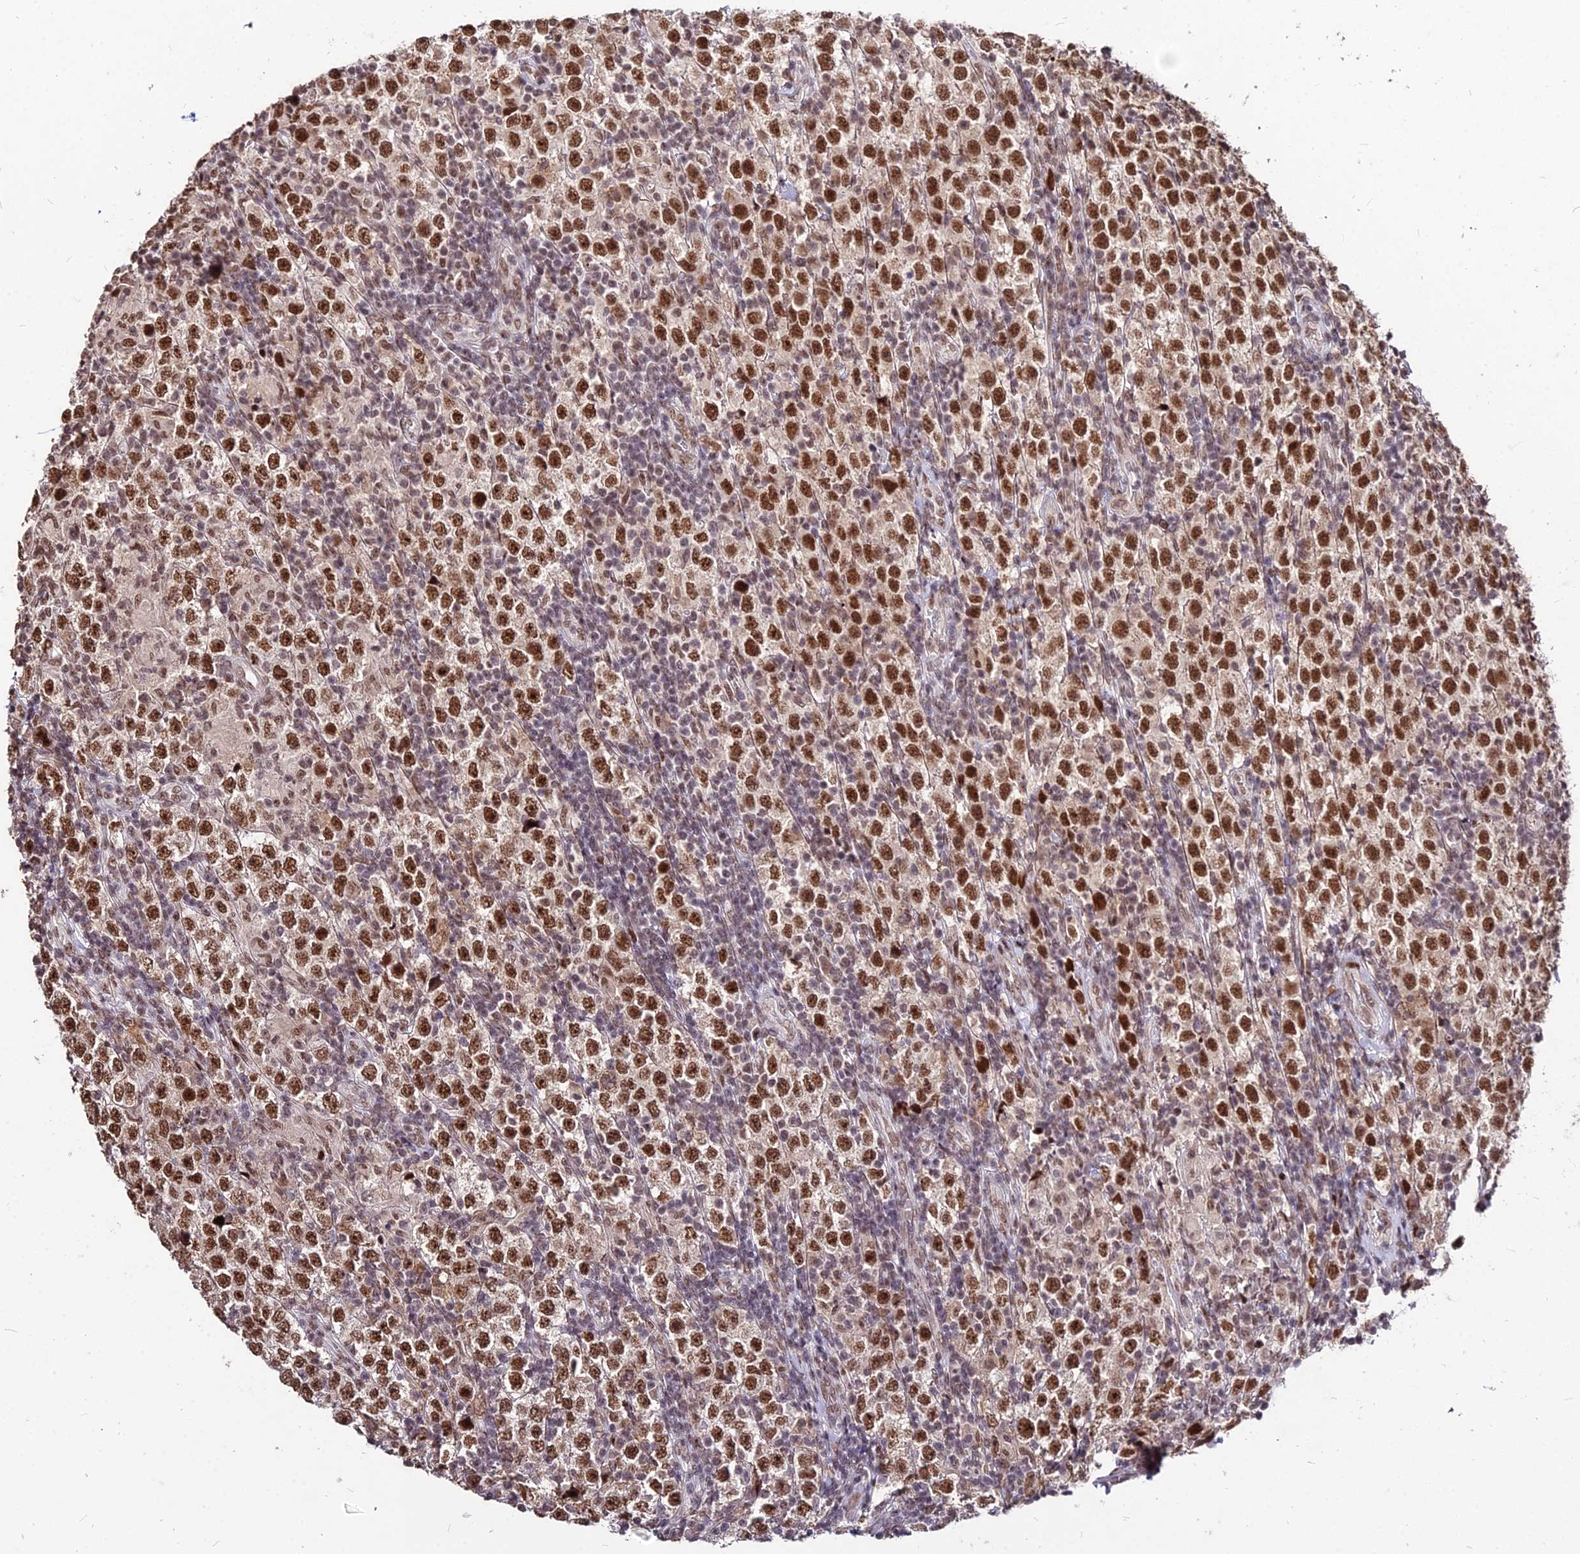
{"staining": {"intensity": "strong", "quantity": ">75%", "location": "nuclear"}, "tissue": "testis cancer", "cell_type": "Tumor cells", "image_type": "cancer", "snomed": [{"axis": "morphology", "description": "Normal tissue, NOS"}, {"axis": "morphology", "description": "Urothelial carcinoma, High grade"}, {"axis": "morphology", "description": "Seminoma, NOS"}, {"axis": "morphology", "description": "Carcinoma, Embryonal, NOS"}, {"axis": "topography", "description": "Urinary bladder"}, {"axis": "topography", "description": "Testis"}], "caption": "Human testis cancer (urothelial carcinoma (high-grade)) stained with a protein marker exhibits strong staining in tumor cells.", "gene": "ZBED4", "patient": {"sex": "male", "age": 41}}